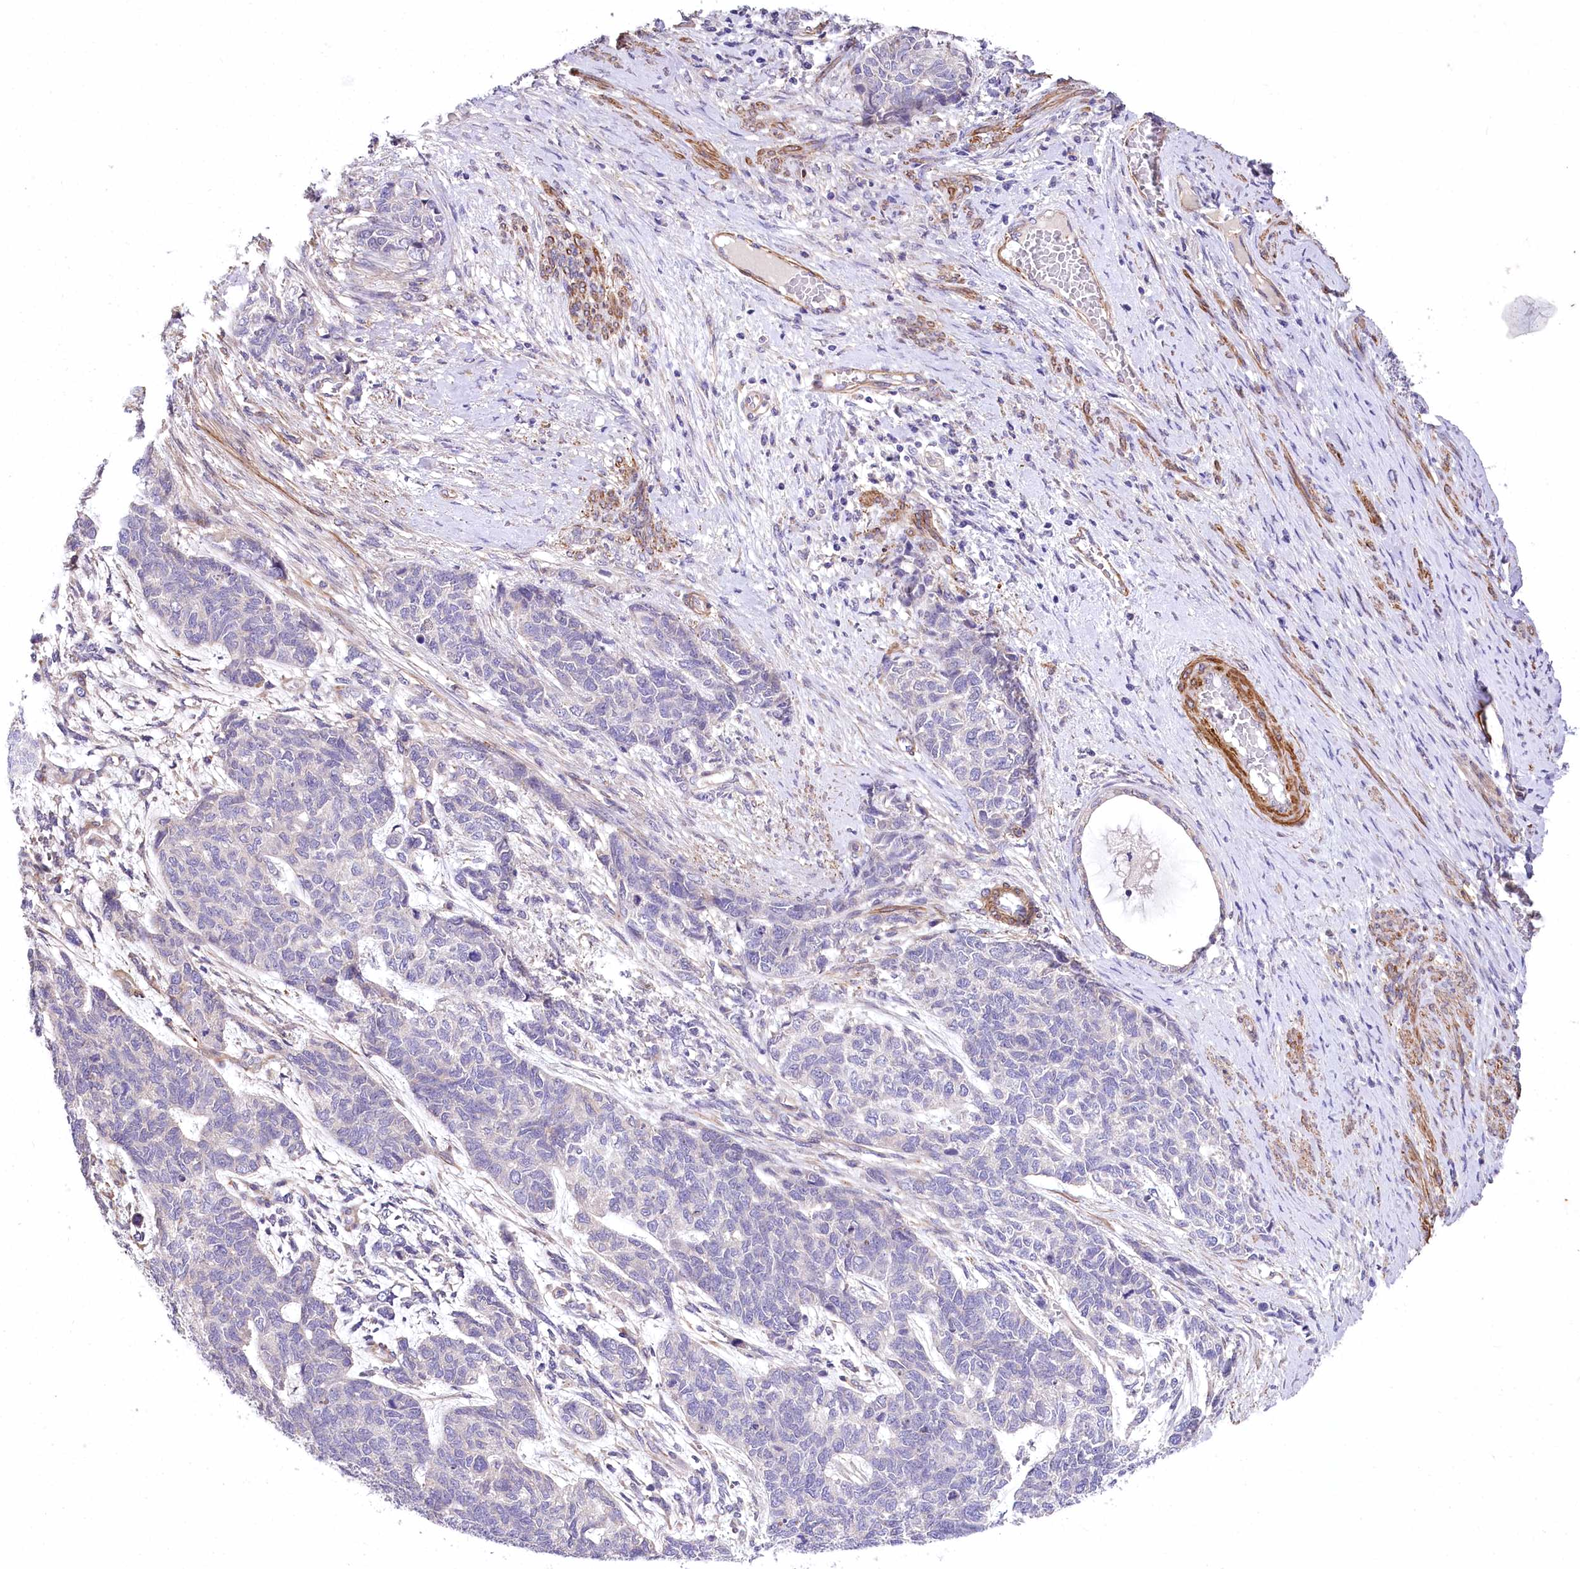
{"staining": {"intensity": "negative", "quantity": "none", "location": "none"}, "tissue": "cervical cancer", "cell_type": "Tumor cells", "image_type": "cancer", "snomed": [{"axis": "morphology", "description": "Squamous cell carcinoma, NOS"}, {"axis": "topography", "description": "Cervix"}], "caption": "Immunohistochemistry (IHC) image of neoplastic tissue: human cervical squamous cell carcinoma stained with DAB (3,3'-diaminobenzidine) reveals no significant protein expression in tumor cells.", "gene": "RDH16", "patient": {"sex": "female", "age": 63}}